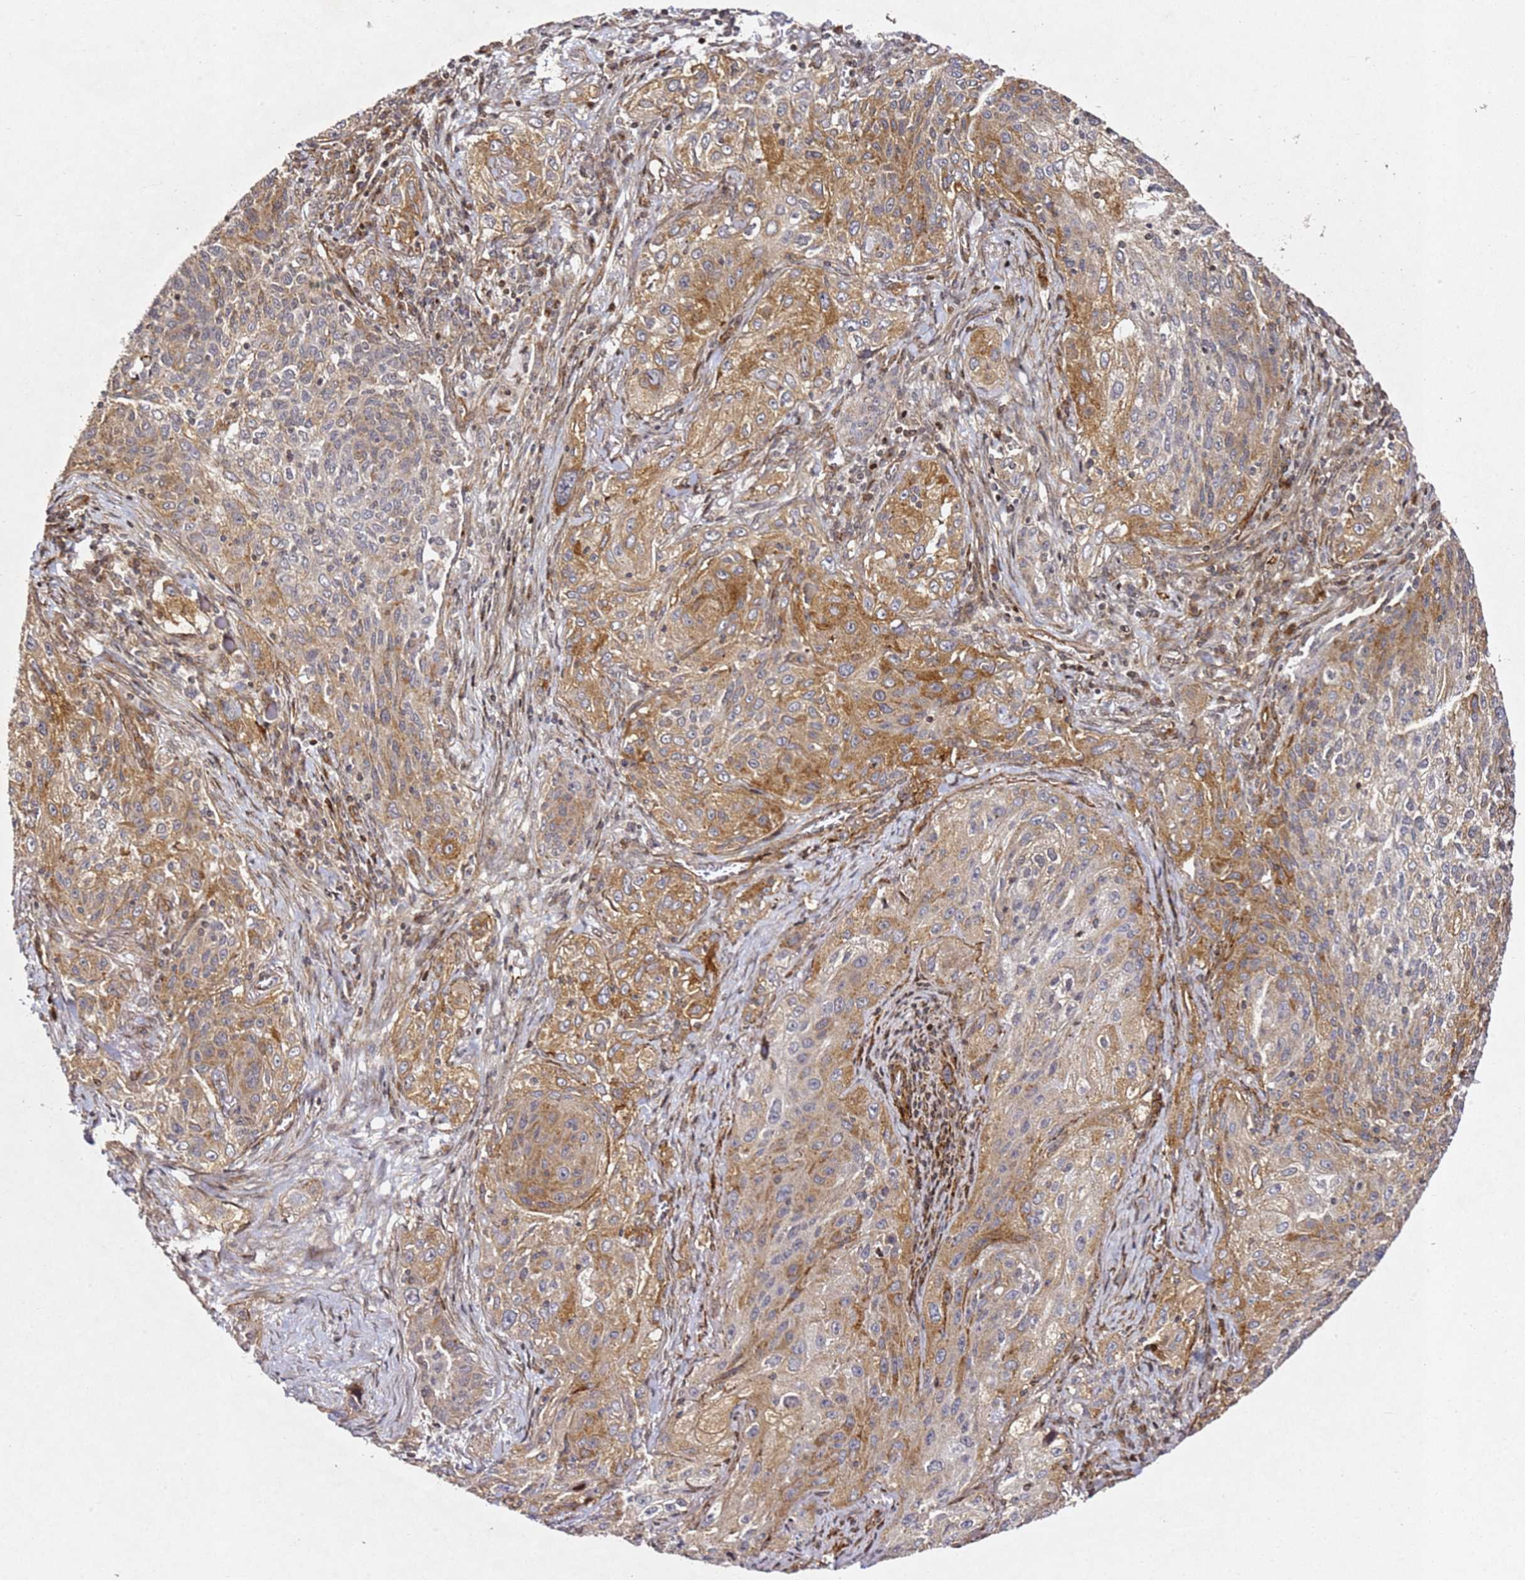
{"staining": {"intensity": "moderate", "quantity": "25%-75%", "location": "cytoplasmic/membranous"}, "tissue": "lung cancer", "cell_type": "Tumor cells", "image_type": "cancer", "snomed": [{"axis": "morphology", "description": "Squamous cell carcinoma, NOS"}, {"axis": "topography", "description": "Lung"}], "caption": "Approximately 25%-75% of tumor cells in human lung cancer (squamous cell carcinoma) demonstrate moderate cytoplasmic/membranous protein positivity as visualized by brown immunohistochemical staining.", "gene": "ZNF296", "patient": {"sex": "female", "age": 69}}